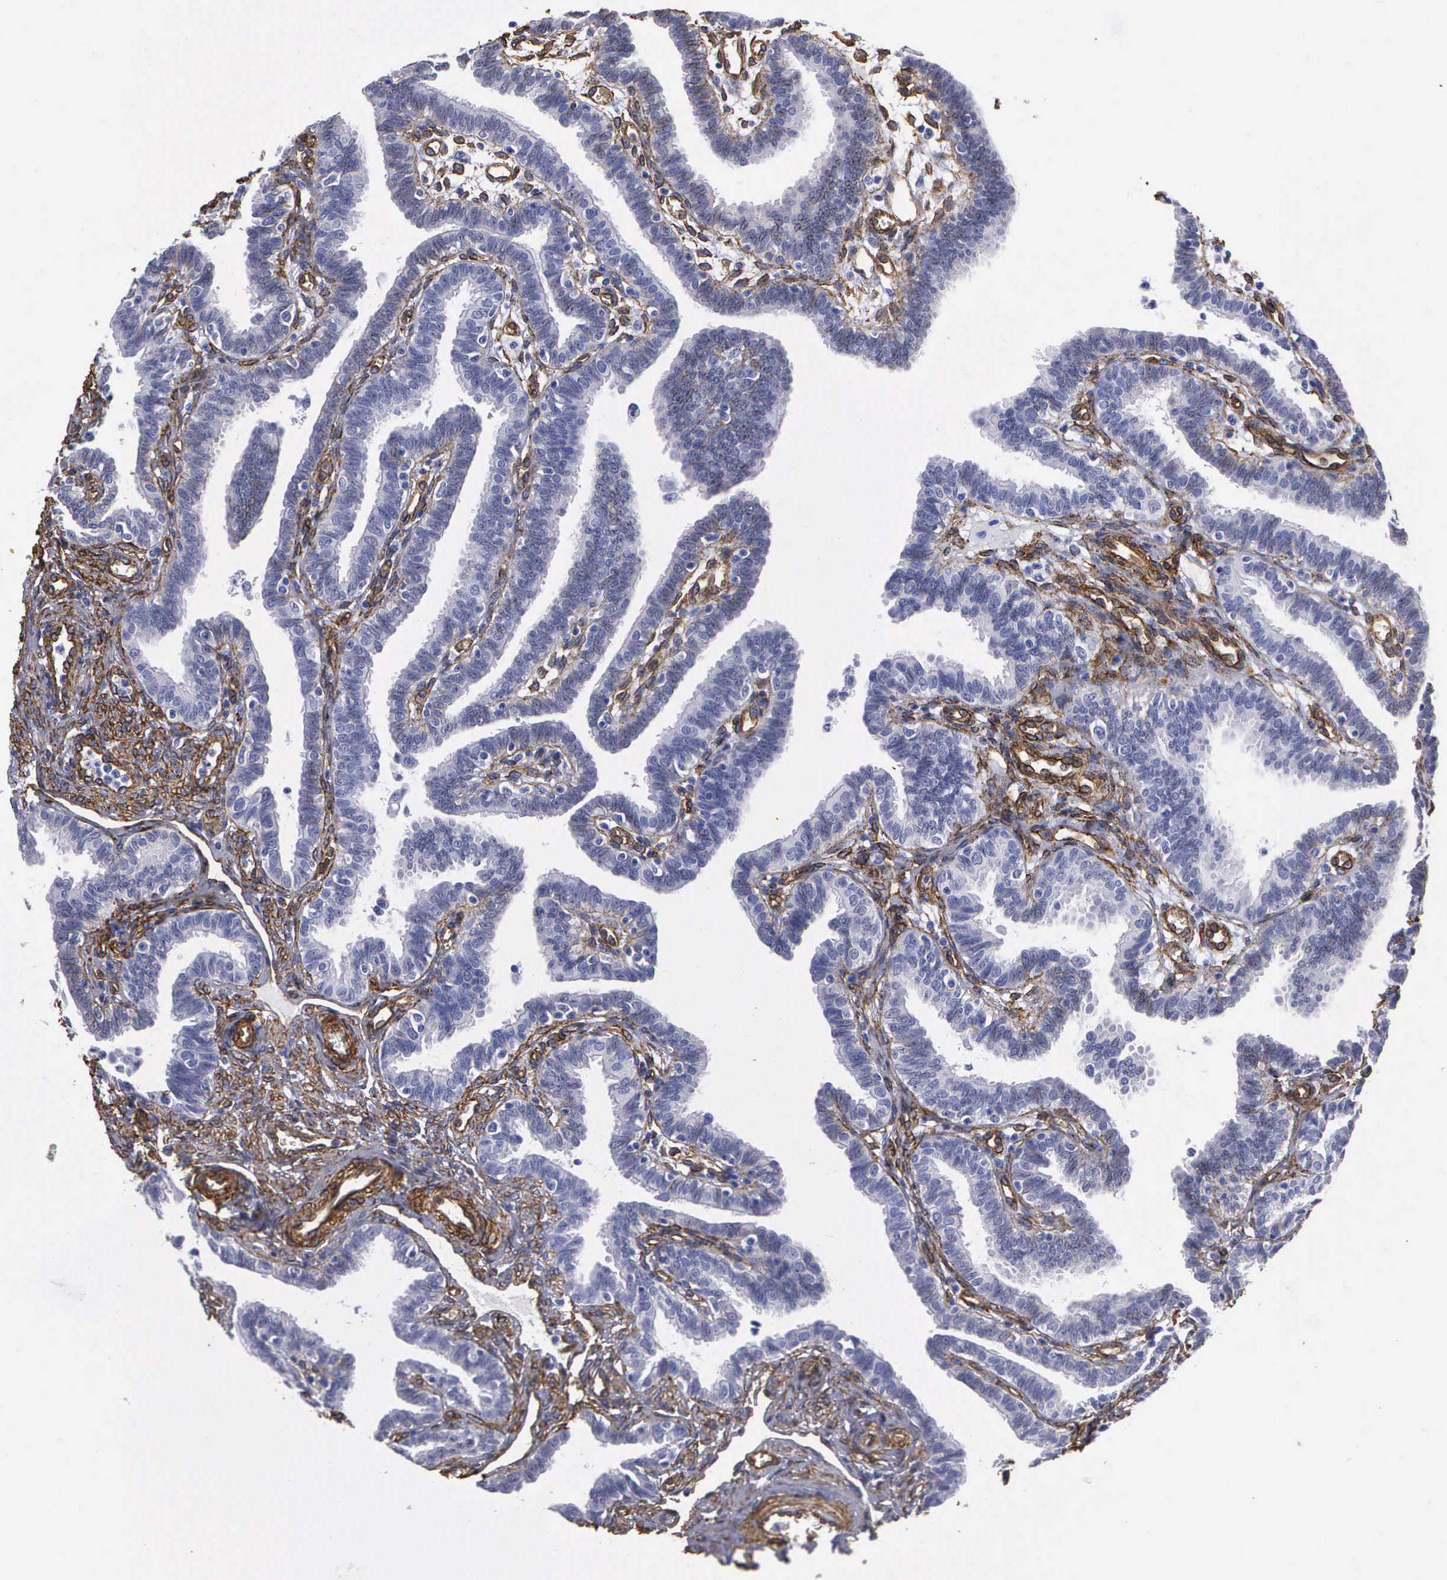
{"staining": {"intensity": "negative", "quantity": "none", "location": "none"}, "tissue": "fallopian tube", "cell_type": "Glandular cells", "image_type": "normal", "snomed": [{"axis": "morphology", "description": "Normal tissue, NOS"}, {"axis": "topography", "description": "Fallopian tube"}], "caption": "This is a histopathology image of immunohistochemistry staining of unremarkable fallopian tube, which shows no staining in glandular cells. (DAB (3,3'-diaminobenzidine) immunohistochemistry with hematoxylin counter stain).", "gene": "MAGEB10", "patient": {"sex": "female", "age": 41}}